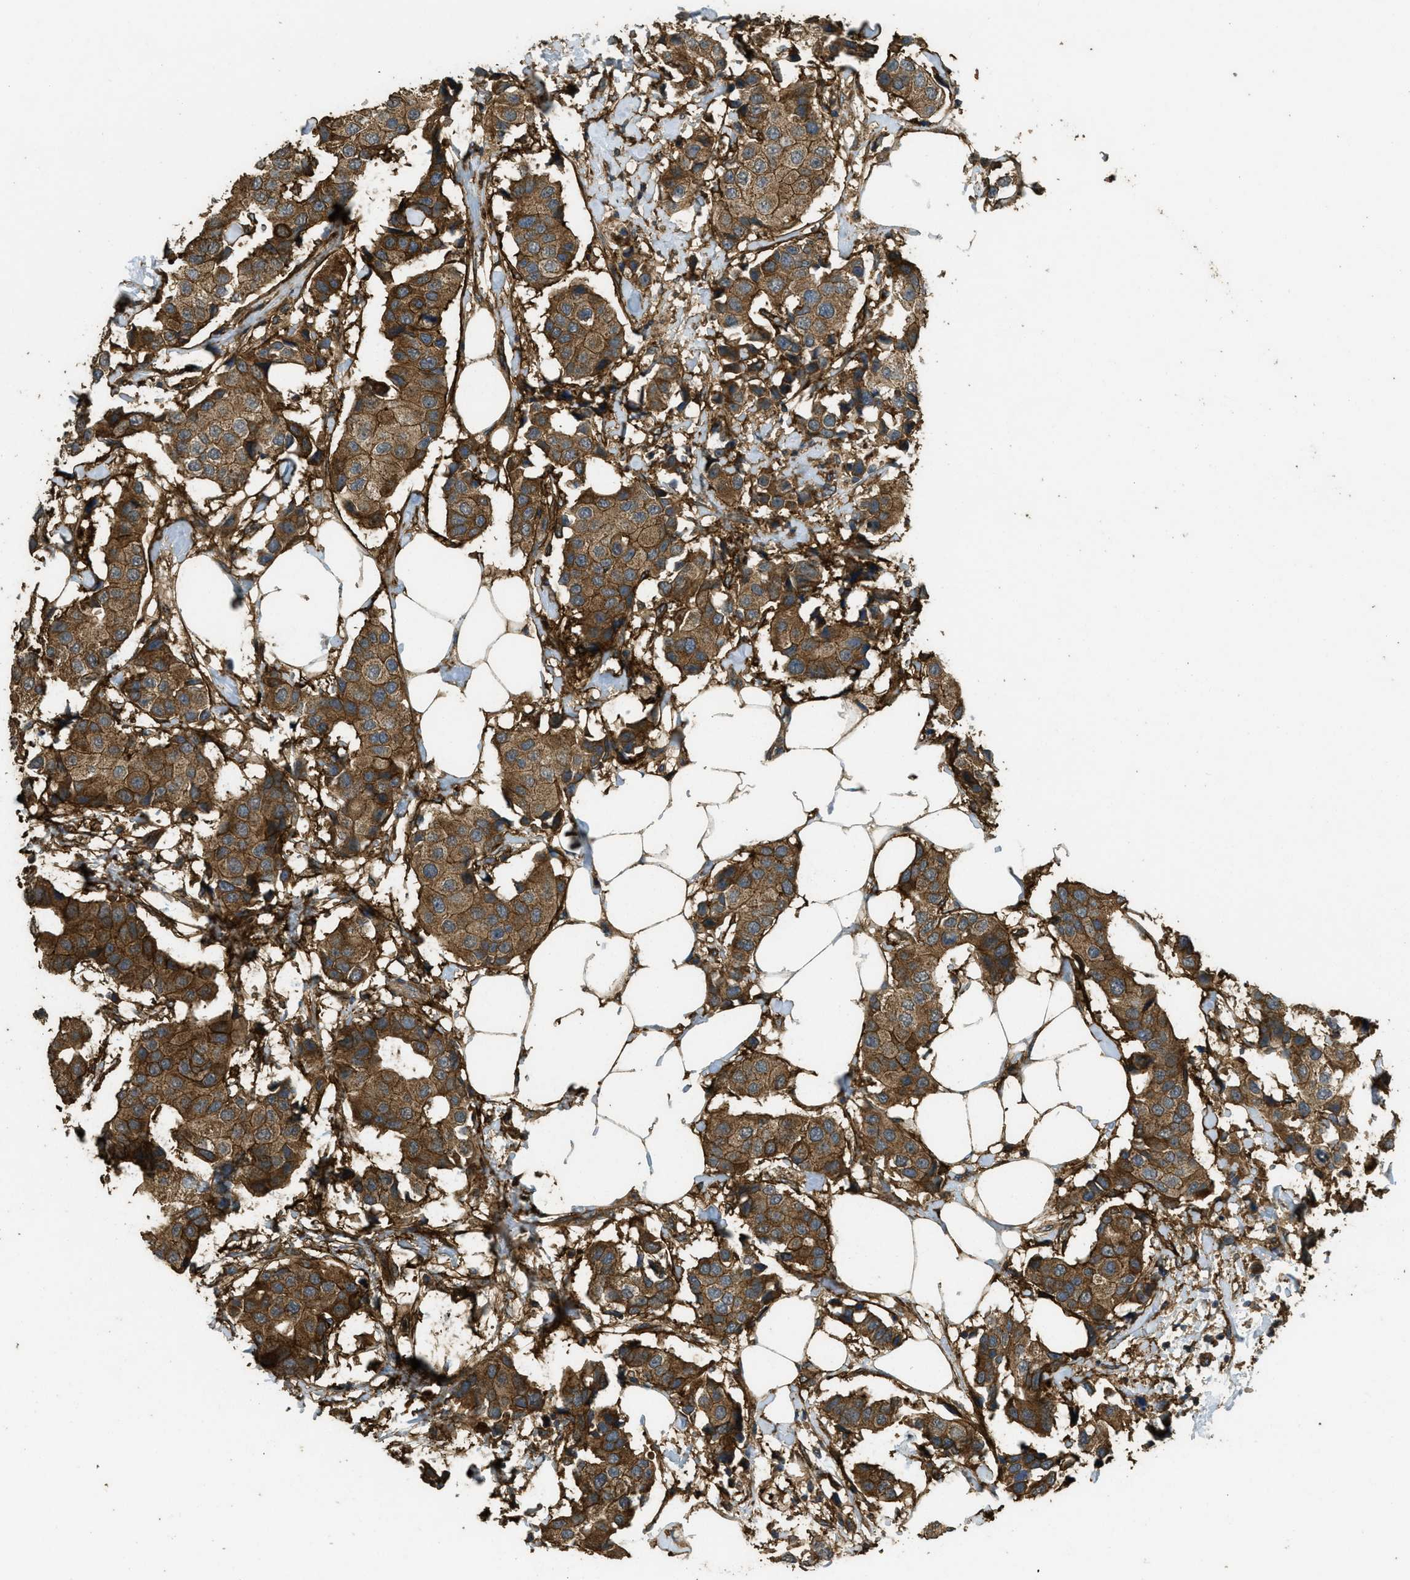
{"staining": {"intensity": "moderate", "quantity": ">75%", "location": "cytoplasmic/membranous"}, "tissue": "breast cancer", "cell_type": "Tumor cells", "image_type": "cancer", "snomed": [{"axis": "morphology", "description": "Normal tissue, NOS"}, {"axis": "morphology", "description": "Duct carcinoma"}, {"axis": "topography", "description": "Breast"}], "caption": "DAB (3,3'-diaminobenzidine) immunohistochemical staining of invasive ductal carcinoma (breast) displays moderate cytoplasmic/membranous protein staining in about >75% of tumor cells.", "gene": "CD276", "patient": {"sex": "female", "age": 39}}